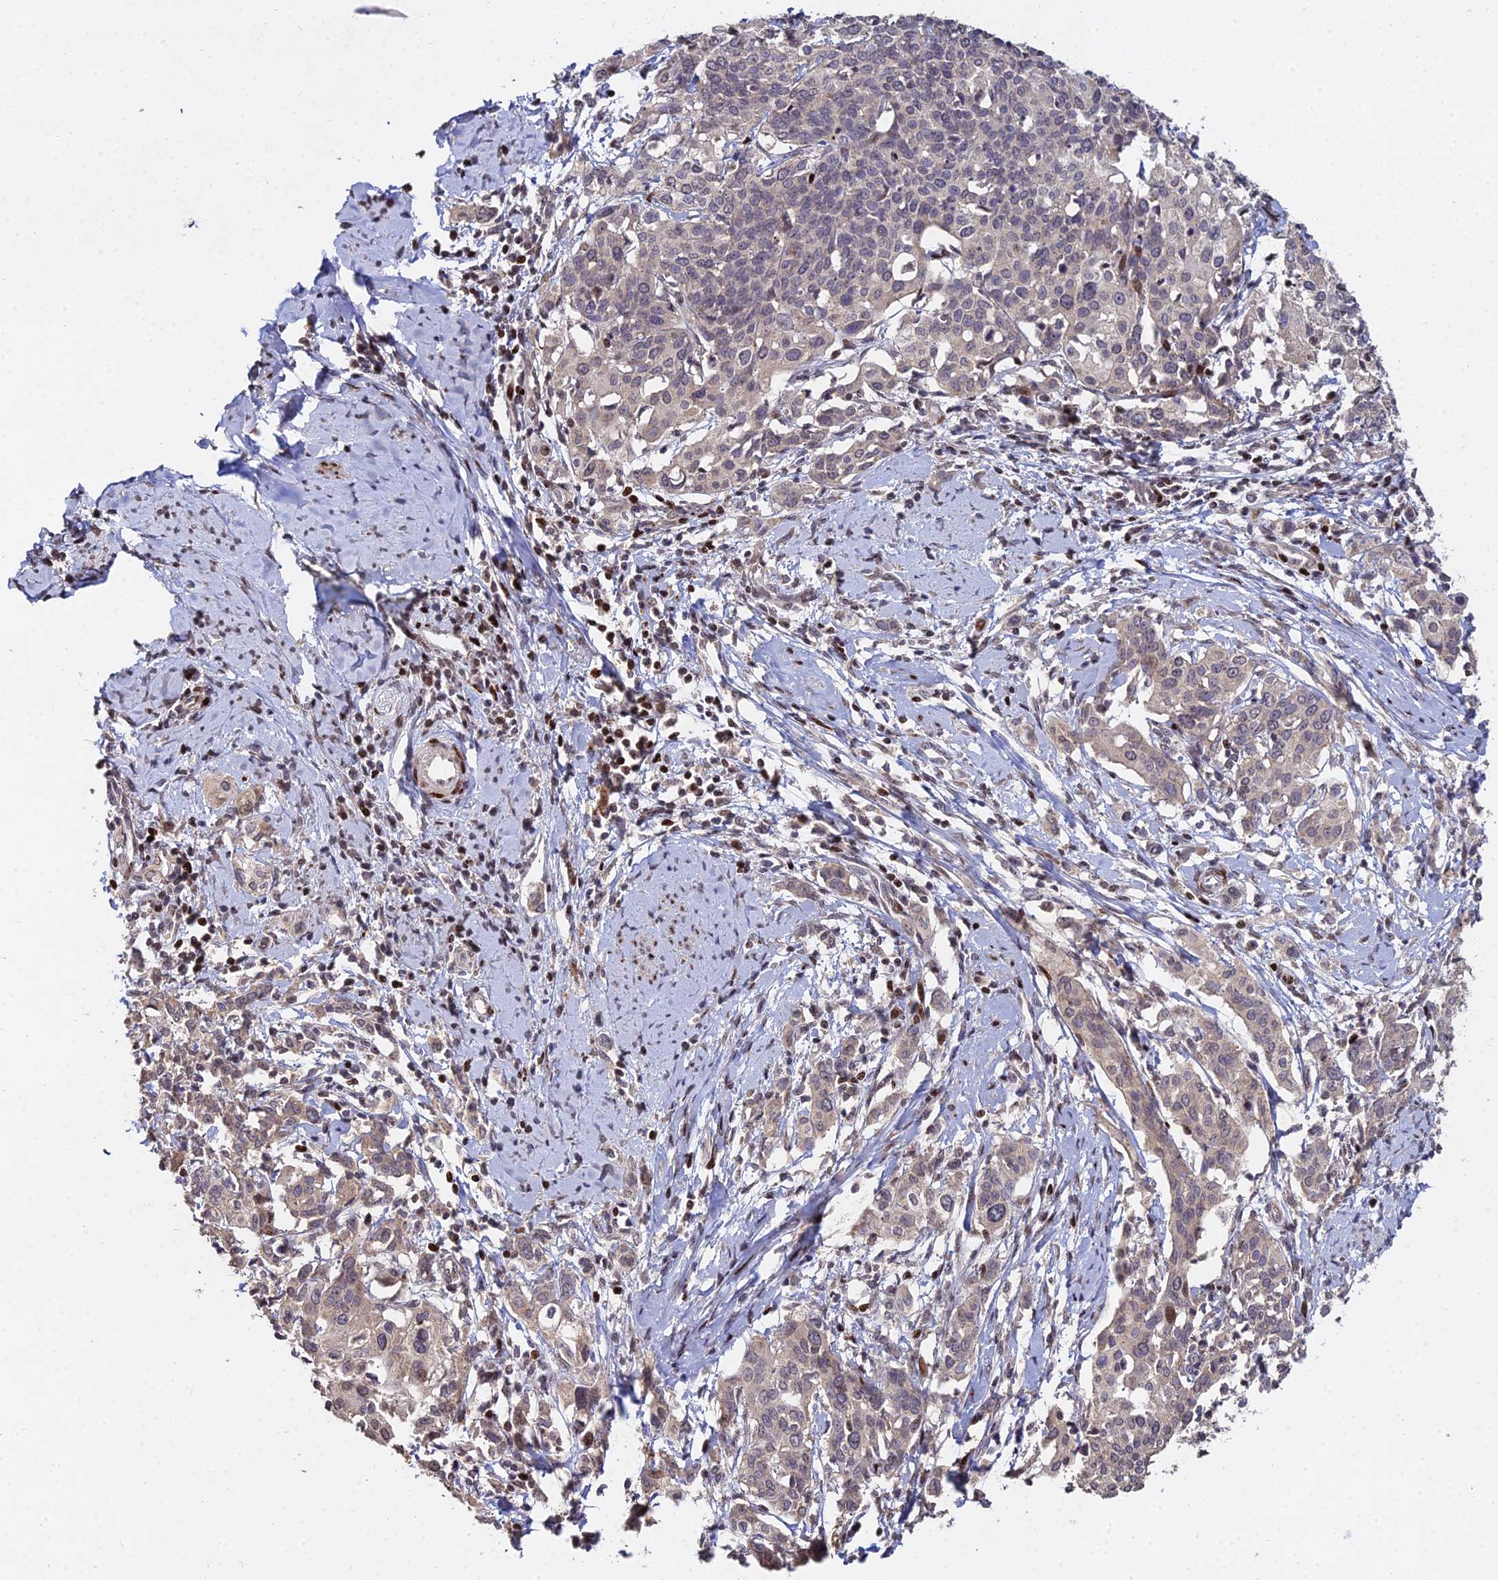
{"staining": {"intensity": "moderate", "quantity": "25%-75%", "location": "cytoplasmic/membranous"}, "tissue": "cervical cancer", "cell_type": "Tumor cells", "image_type": "cancer", "snomed": [{"axis": "morphology", "description": "Squamous cell carcinoma, NOS"}, {"axis": "topography", "description": "Cervix"}], "caption": "This image demonstrates IHC staining of squamous cell carcinoma (cervical), with medium moderate cytoplasmic/membranous positivity in about 25%-75% of tumor cells.", "gene": "RBMS2", "patient": {"sex": "female", "age": 44}}